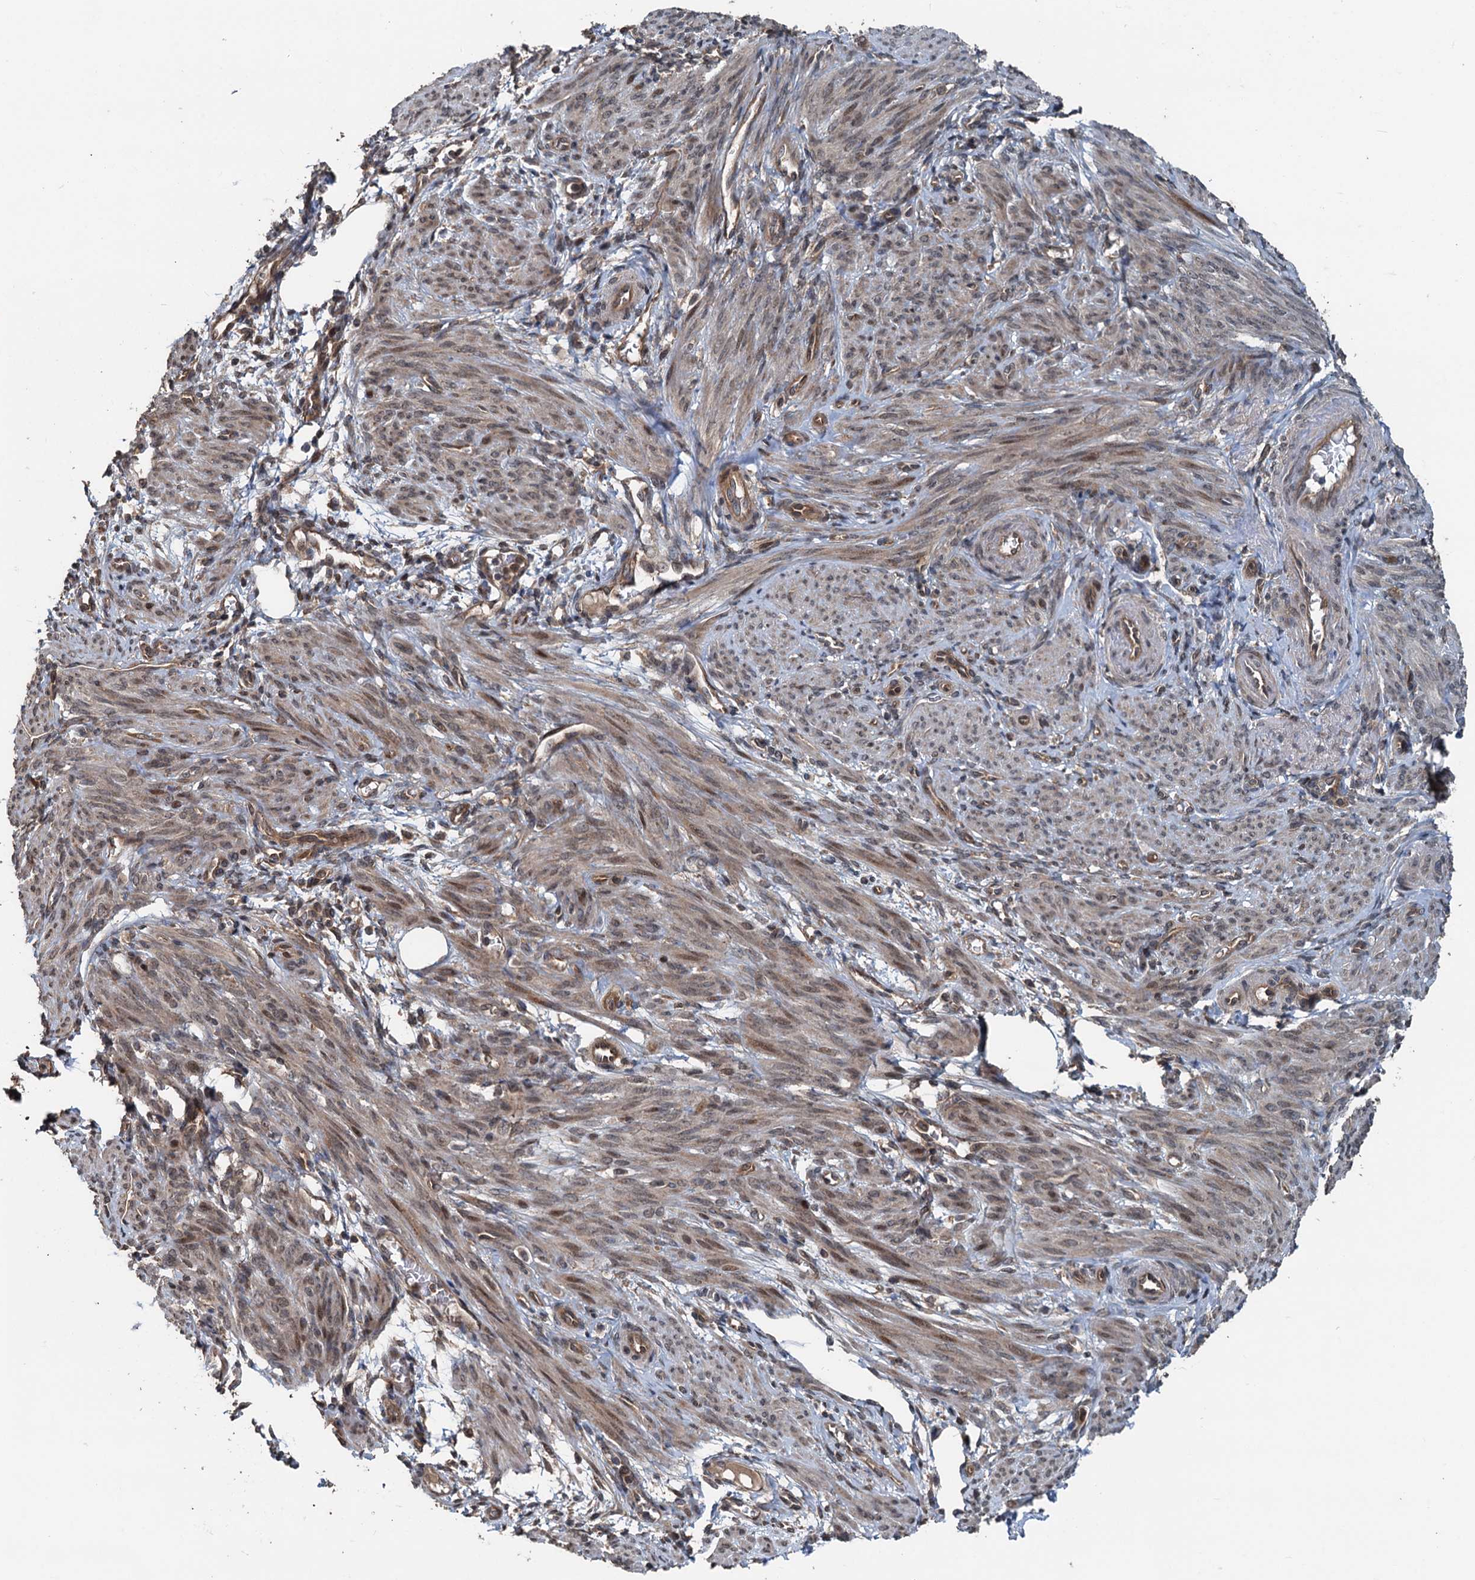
{"staining": {"intensity": "moderate", "quantity": "25%-75%", "location": "cytoplasmic/membranous,nuclear"}, "tissue": "smooth muscle", "cell_type": "Smooth muscle cells", "image_type": "normal", "snomed": [{"axis": "morphology", "description": "Normal tissue, NOS"}, {"axis": "topography", "description": "Smooth muscle"}], "caption": "Immunohistochemistry (IHC) (DAB) staining of normal human smooth muscle displays moderate cytoplasmic/membranous,nuclear protein positivity in about 25%-75% of smooth muscle cells. (DAB IHC, brown staining for protein, blue staining for nuclei).", "gene": "N4BP2L2", "patient": {"sex": "female", "age": 39}}